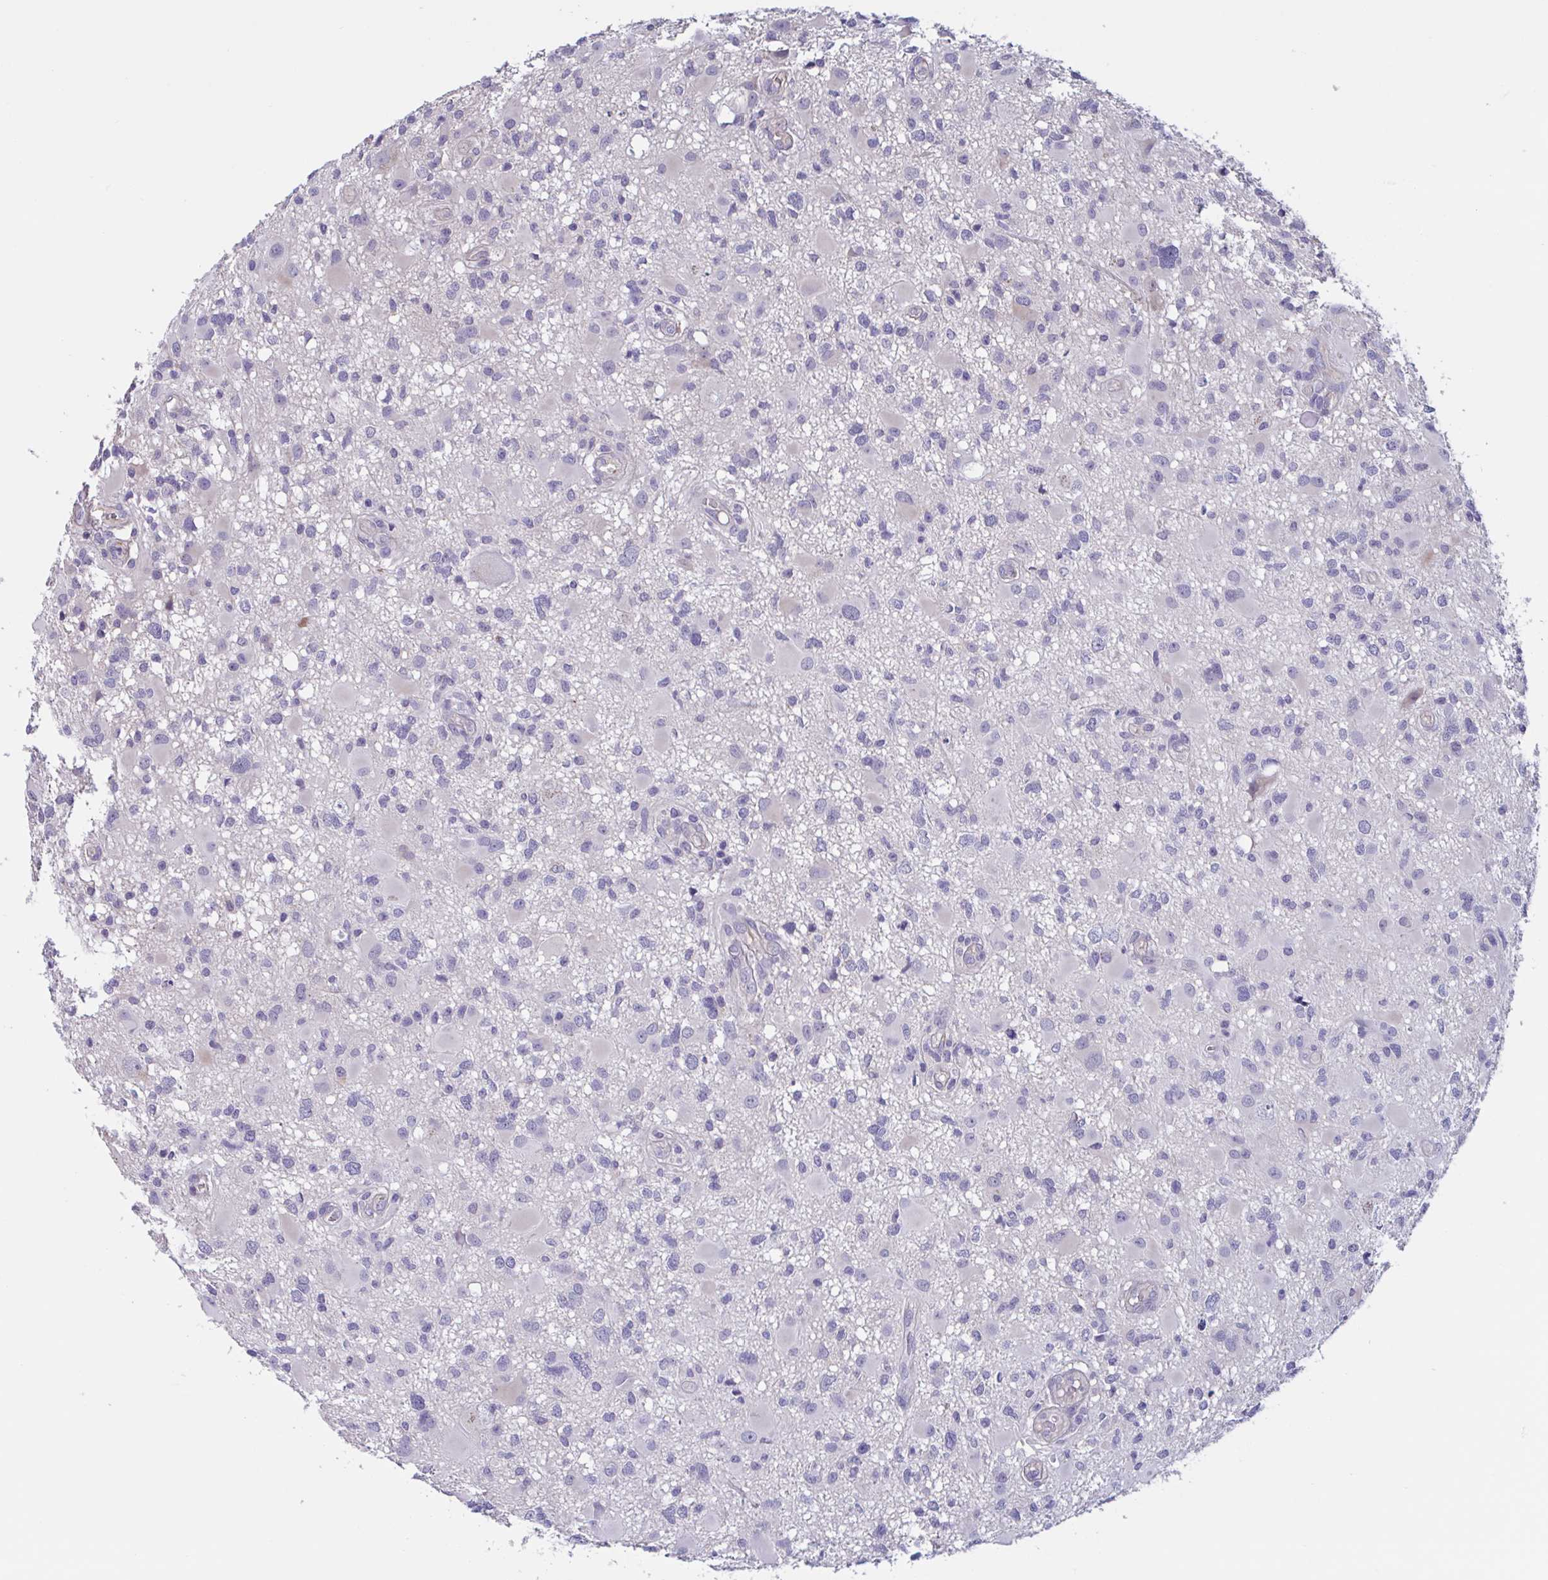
{"staining": {"intensity": "negative", "quantity": "none", "location": "none"}, "tissue": "glioma", "cell_type": "Tumor cells", "image_type": "cancer", "snomed": [{"axis": "morphology", "description": "Glioma, malignant, High grade"}, {"axis": "topography", "description": "Brain"}], "caption": "A high-resolution histopathology image shows immunohistochemistry staining of glioma, which shows no significant staining in tumor cells. (DAB immunohistochemistry (IHC) with hematoxylin counter stain).", "gene": "MS4A14", "patient": {"sex": "male", "age": 54}}